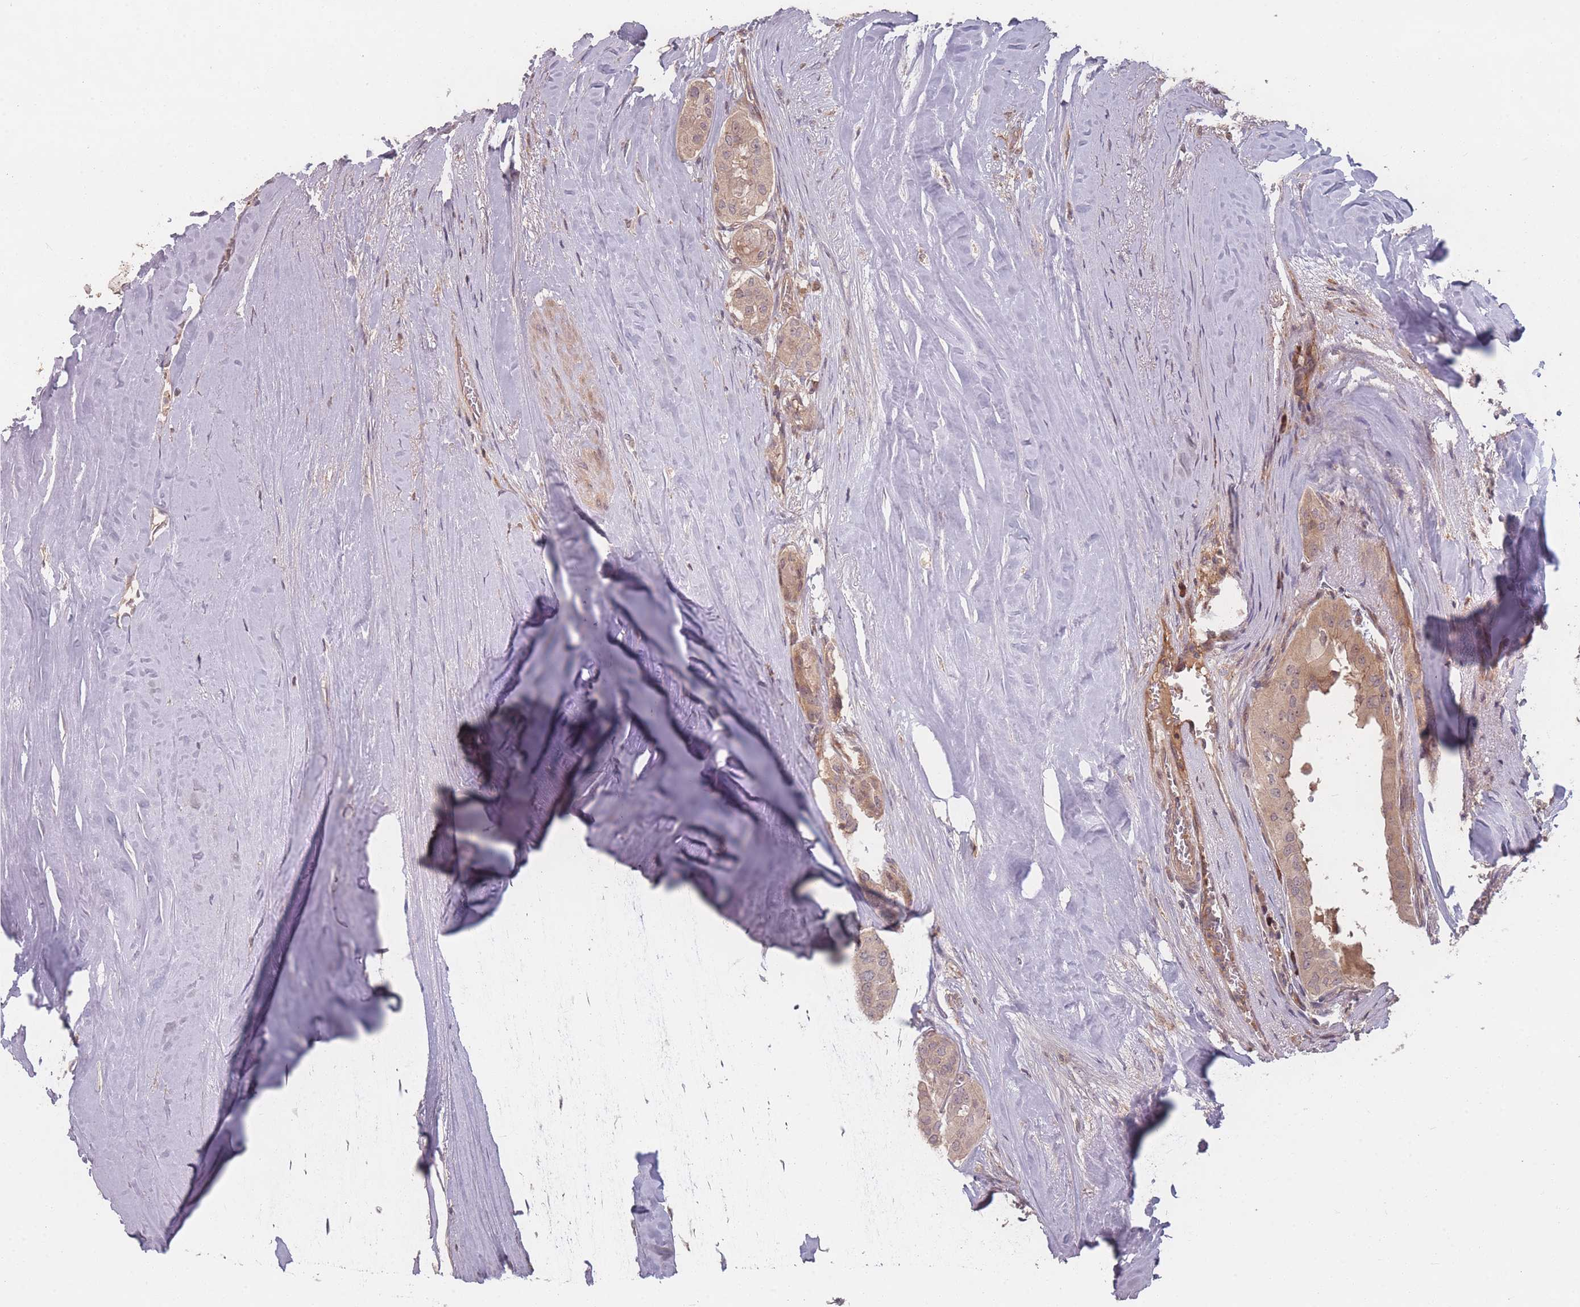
{"staining": {"intensity": "weak", "quantity": "25%-75%", "location": "cytoplasmic/membranous"}, "tissue": "thyroid cancer", "cell_type": "Tumor cells", "image_type": "cancer", "snomed": [{"axis": "morphology", "description": "Papillary adenocarcinoma, NOS"}, {"axis": "topography", "description": "Thyroid gland"}], "caption": "High-magnification brightfield microscopy of papillary adenocarcinoma (thyroid) stained with DAB (3,3'-diaminobenzidine) (brown) and counterstained with hematoxylin (blue). tumor cells exhibit weak cytoplasmic/membranous expression is appreciated in about25%-75% of cells.", "gene": "HAGH", "patient": {"sex": "female", "age": 59}}